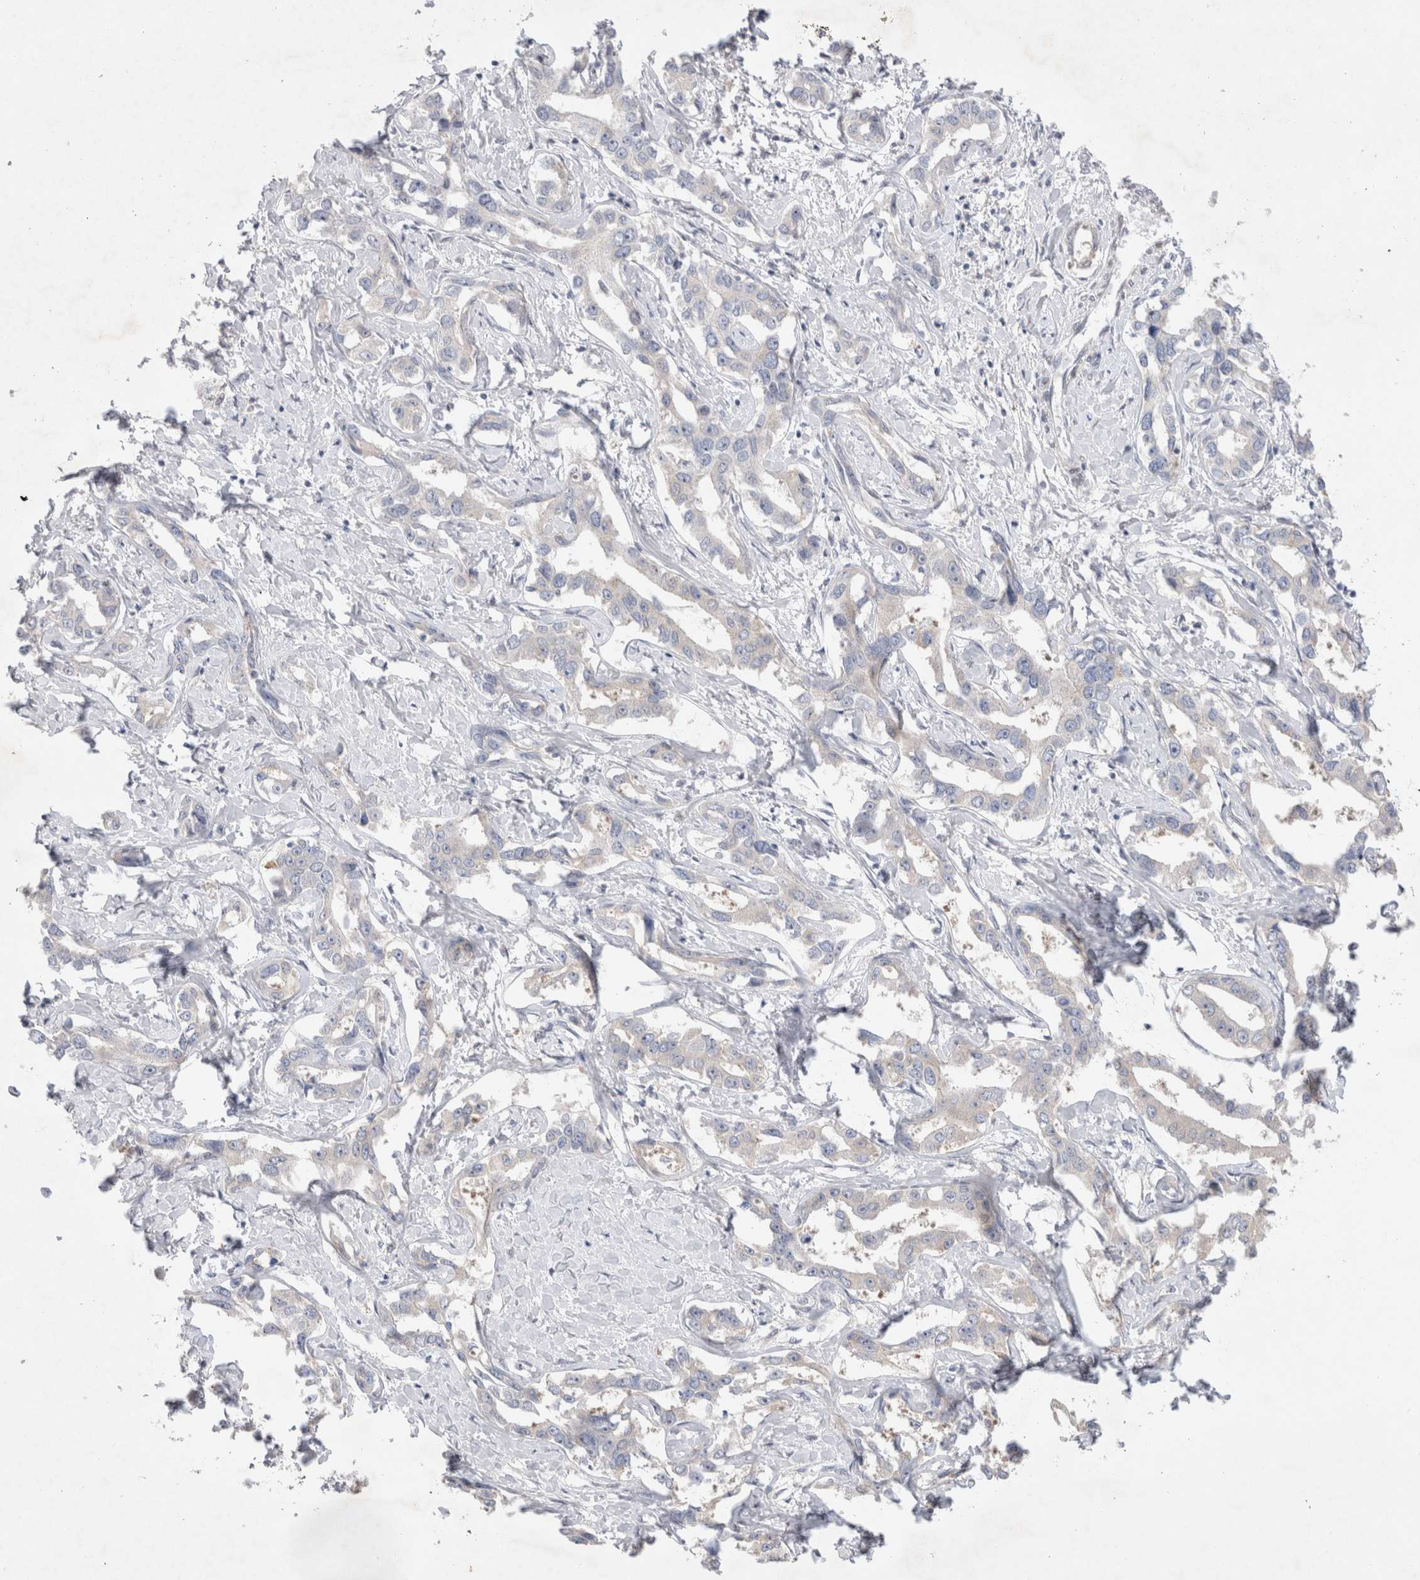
{"staining": {"intensity": "negative", "quantity": "none", "location": "none"}, "tissue": "liver cancer", "cell_type": "Tumor cells", "image_type": "cancer", "snomed": [{"axis": "morphology", "description": "Cholangiocarcinoma"}, {"axis": "topography", "description": "Liver"}], "caption": "An IHC photomicrograph of cholangiocarcinoma (liver) is shown. There is no staining in tumor cells of cholangiocarcinoma (liver).", "gene": "BICD2", "patient": {"sex": "male", "age": 59}}